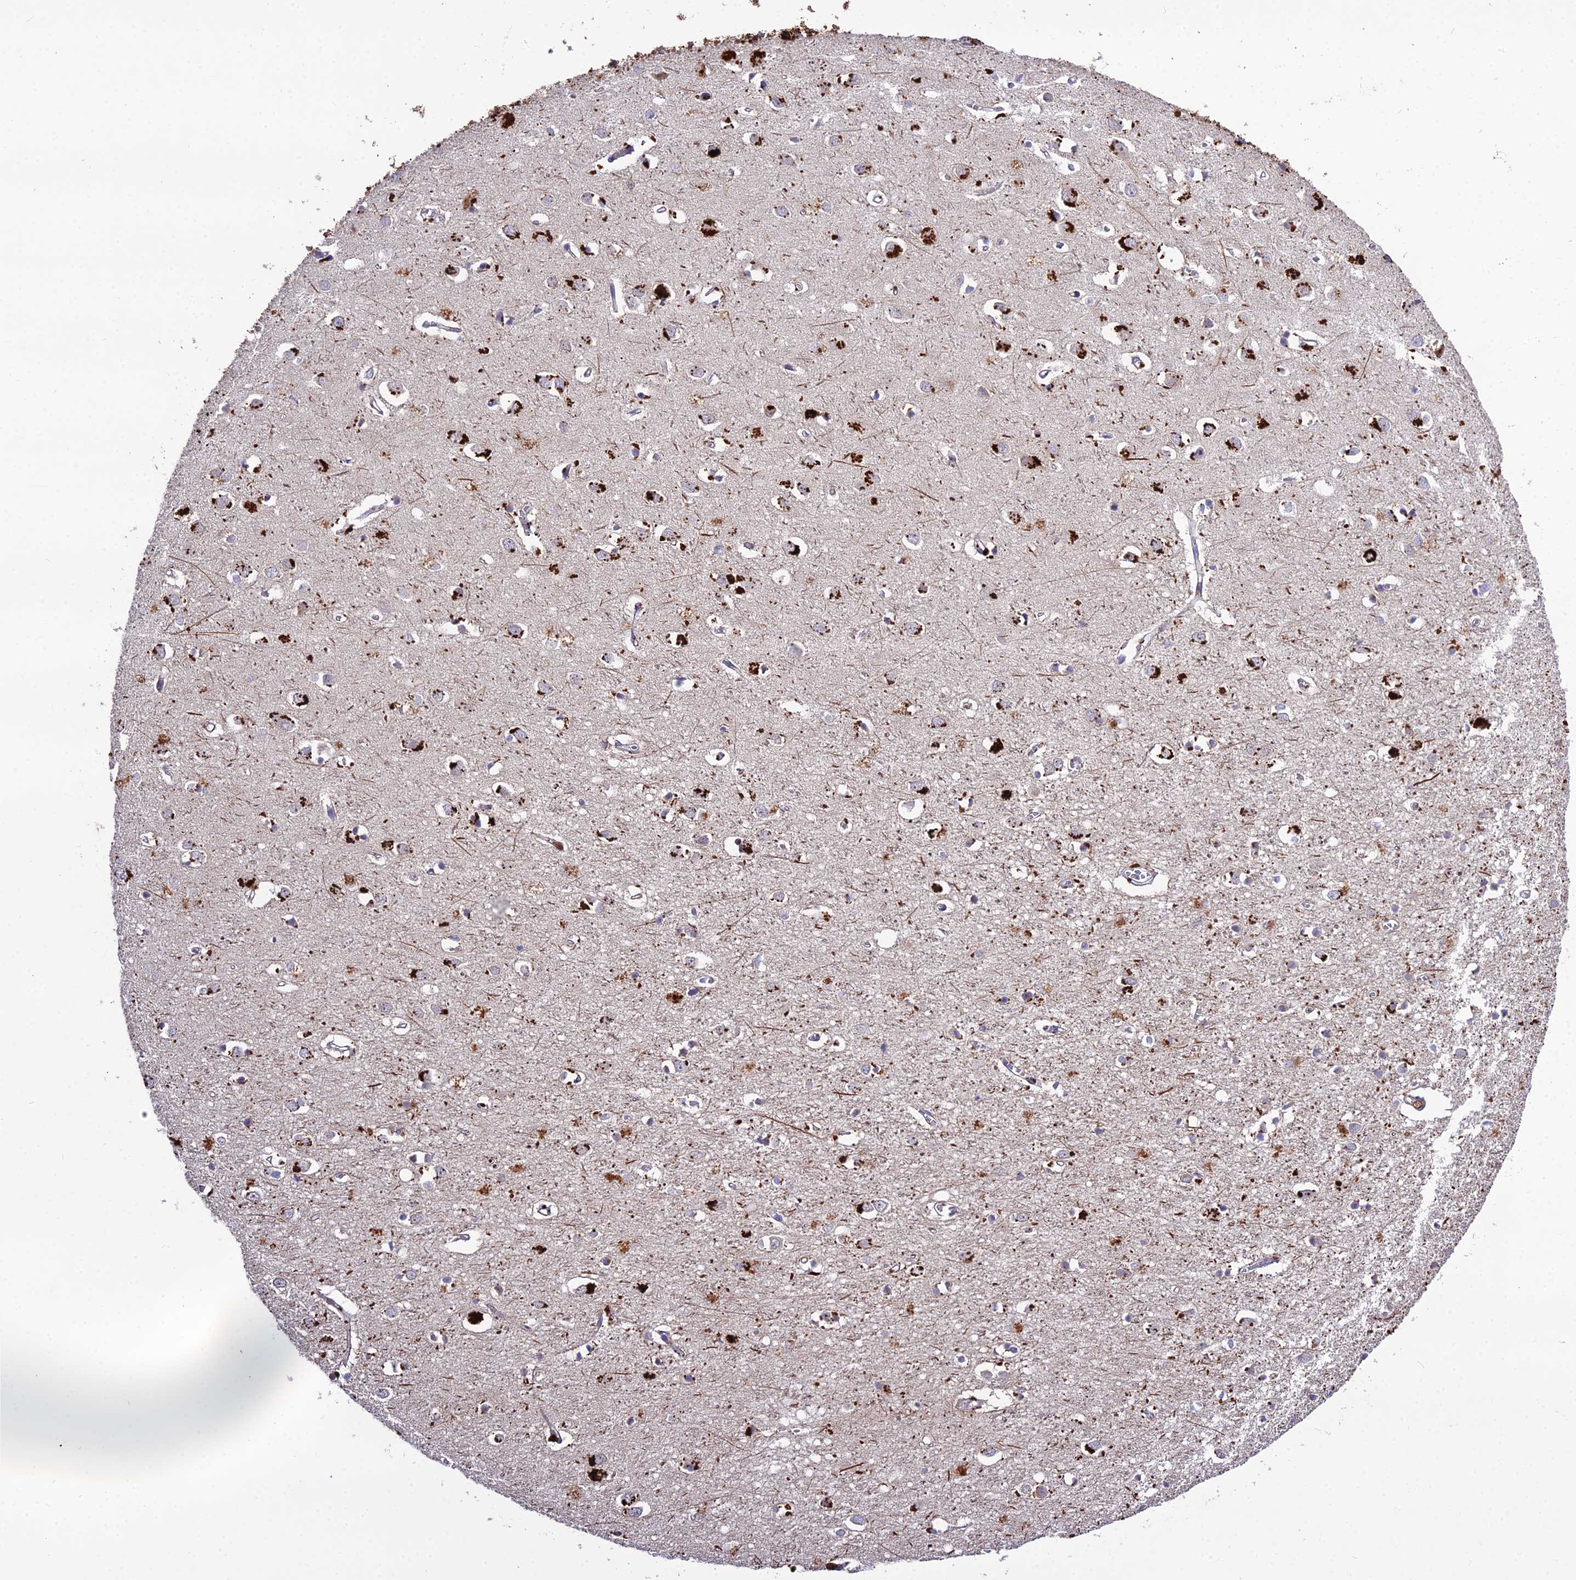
{"staining": {"intensity": "negative", "quantity": "none", "location": "none"}, "tissue": "cerebral cortex", "cell_type": "Endothelial cells", "image_type": "normal", "snomed": [{"axis": "morphology", "description": "Normal tissue, NOS"}, {"axis": "topography", "description": "Cerebral cortex"}], "caption": "Immunohistochemistry (IHC) image of normal cerebral cortex: human cerebral cortex stained with DAB demonstrates no significant protein positivity in endothelial cells.", "gene": "EID2", "patient": {"sex": "female", "age": 64}}